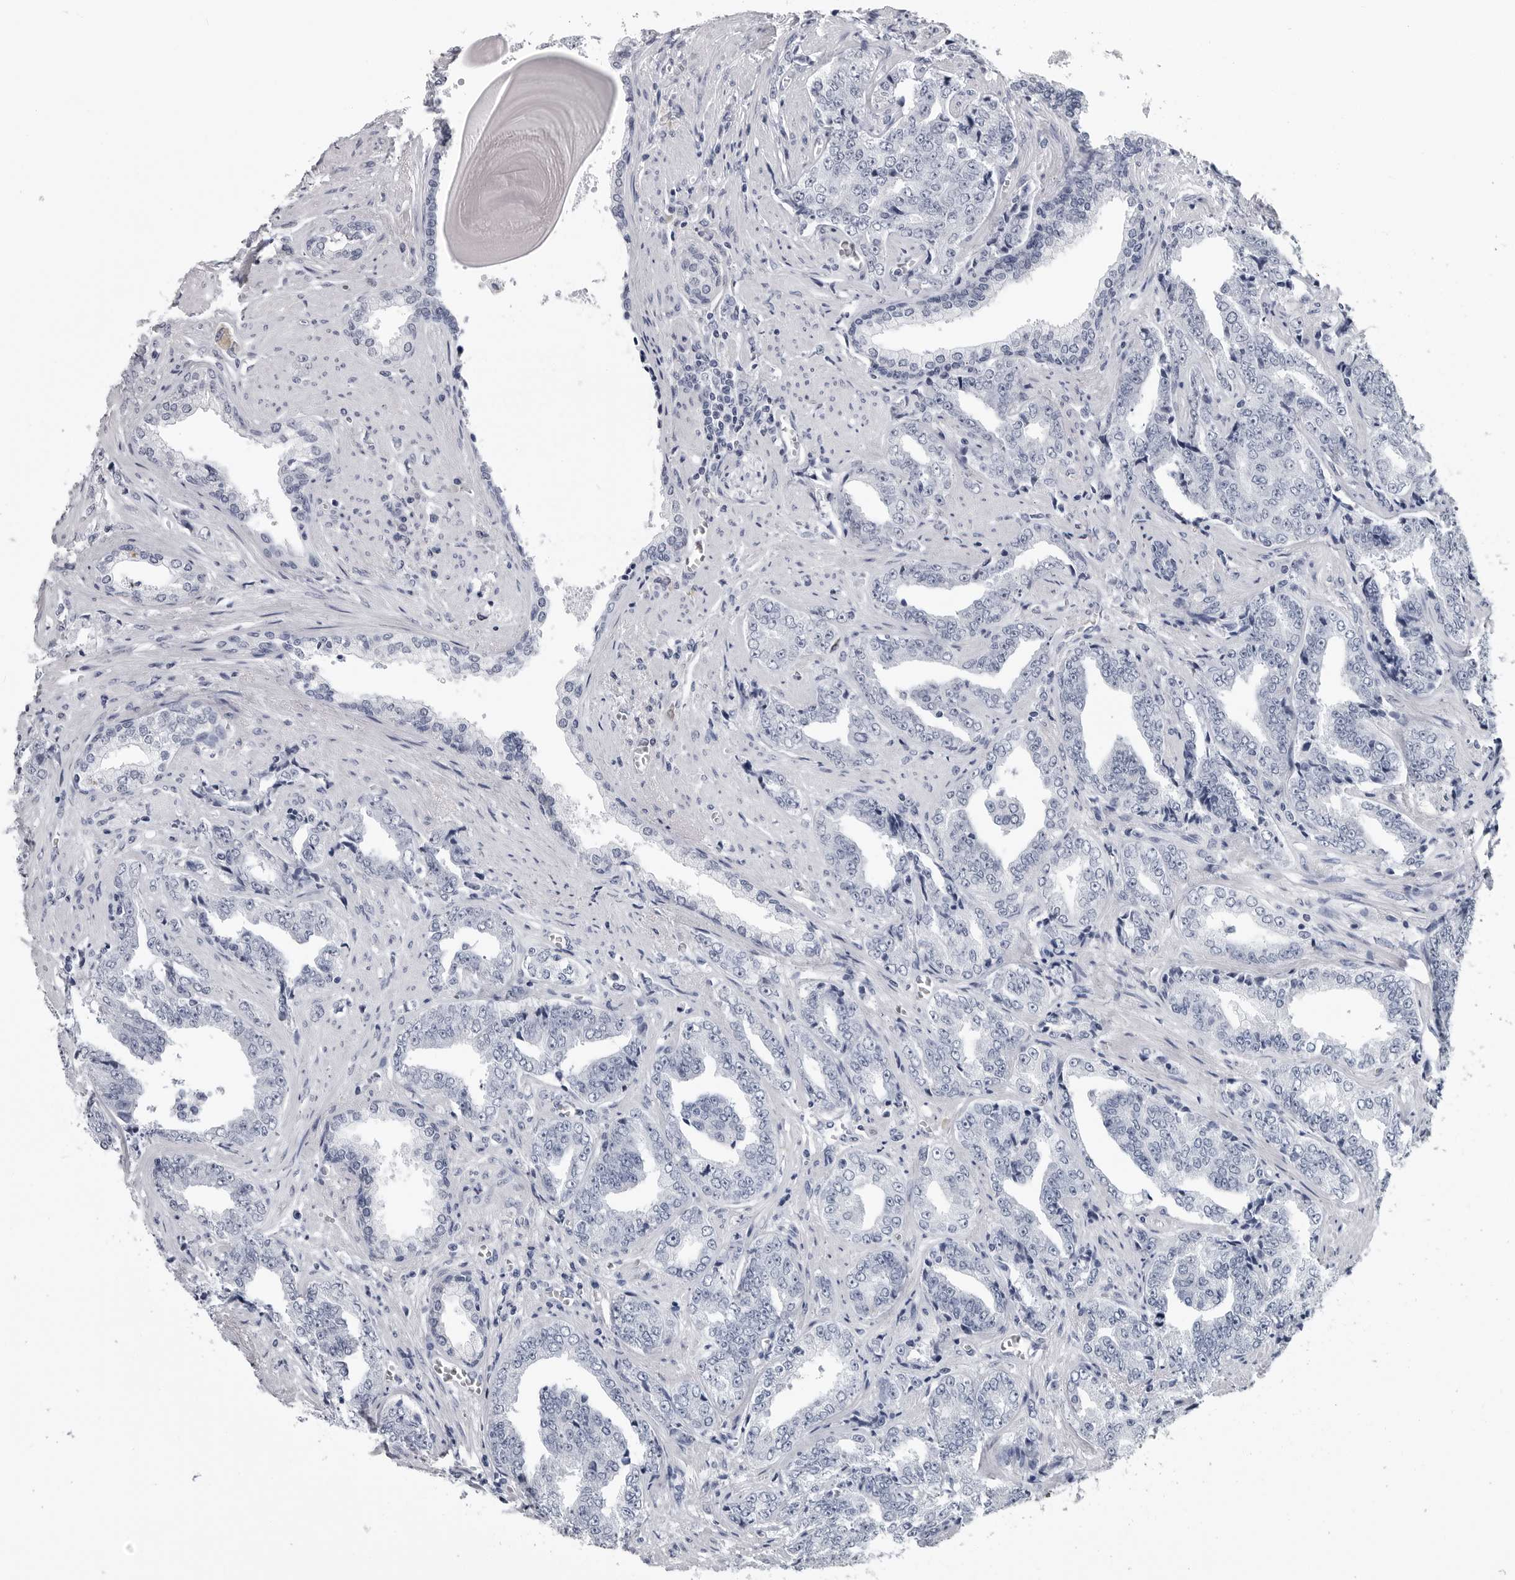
{"staining": {"intensity": "negative", "quantity": "none", "location": "none"}, "tissue": "prostate cancer", "cell_type": "Tumor cells", "image_type": "cancer", "snomed": [{"axis": "morphology", "description": "Adenocarcinoma, High grade"}, {"axis": "topography", "description": "Prostate"}], "caption": "Immunohistochemistry of human prostate cancer (high-grade adenocarcinoma) shows no positivity in tumor cells. (Stains: DAB (3,3'-diaminobenzidine) immunohistochemistry with hematoxylin counter stain, Microscopy: brightfield microscopy at high magnification).", "gene": "AMPD1", "patient": {"sex": "male", "age": 71}}